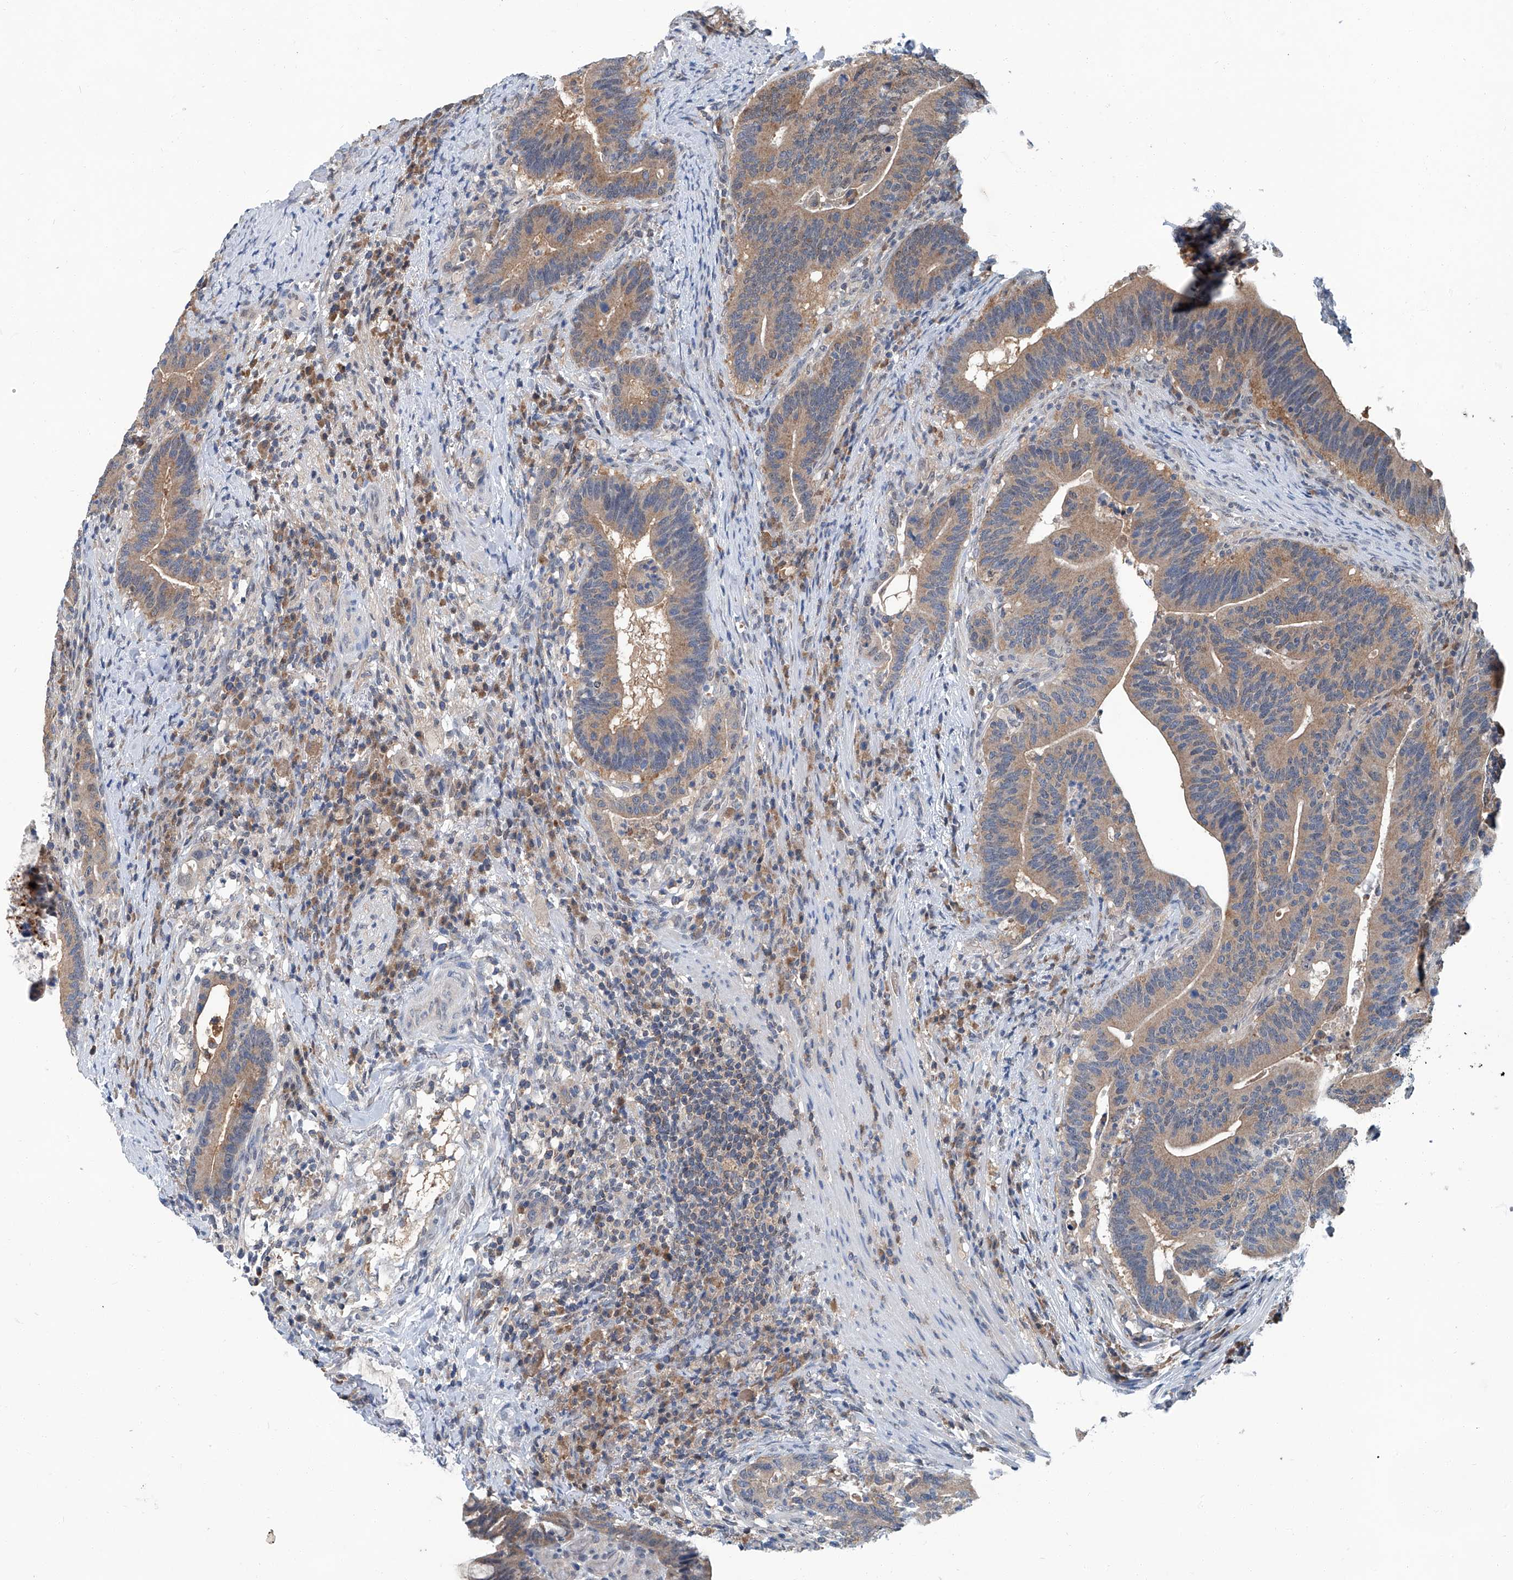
{"staining": {"intensity": "moderate", "quantity": ">75%", "location": "cytoplasmic/membranous"}, "tissue": "colorectal cancer", "cell_type": "Tumor cells", "image_type": "cancer", "snomed": [{"axis": "morphology", "description": "Adenocarcinoma, NOS"}, {"axis": "topography", "description": "Colon"}], "caption": "The image shows a brown stain indicating the presence of a protein in the cytoplasmic/membranous of tumor cells in colorectal cancer.", "gene": "CLK1", "patient": {"sex": "female", "age": 66}}